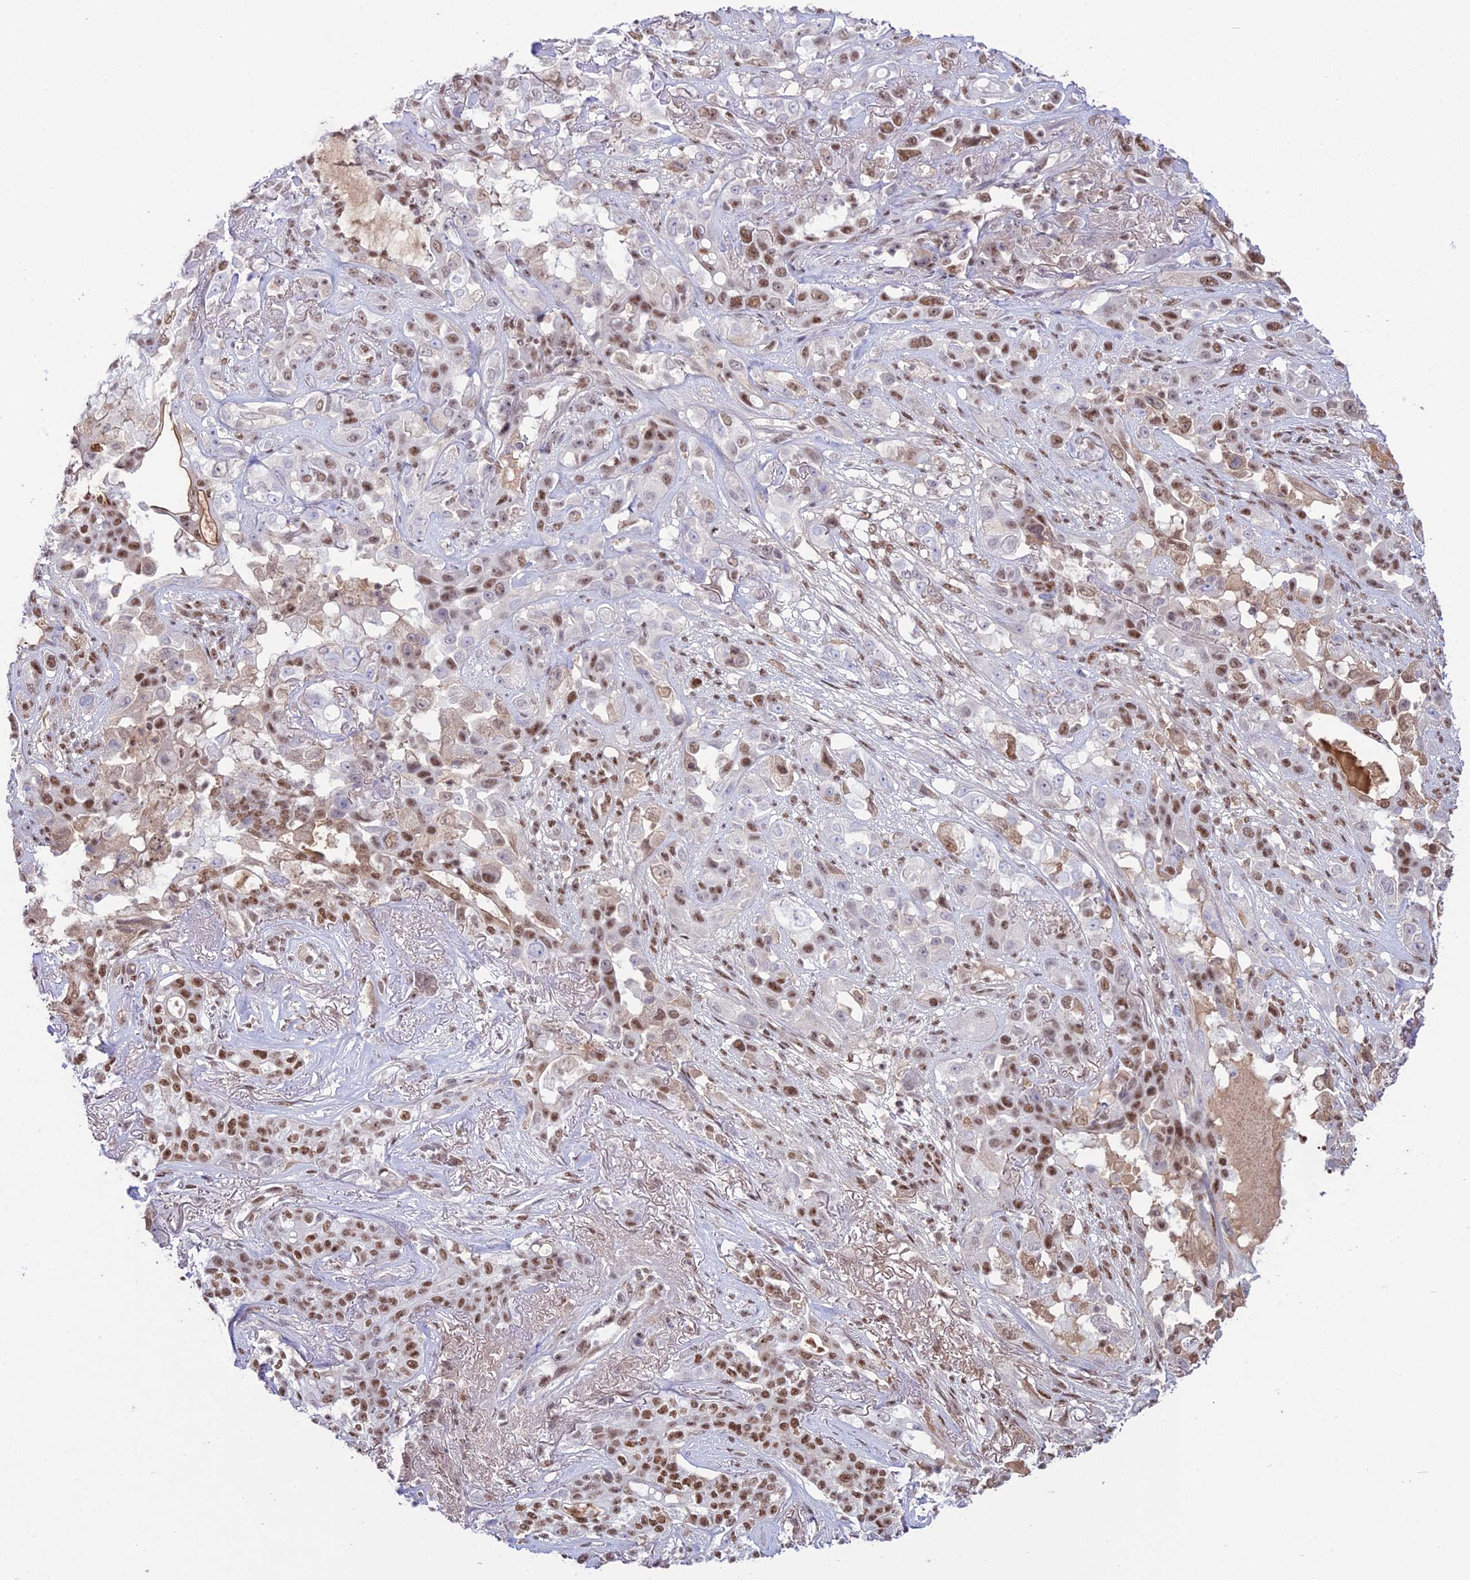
{"staining": {"intensity": "moderate", "quantity": "25%-75%", "location": "nuclear"}, "tissue": "lung cancer", "cell_type": "Tumor cells", "image_type": "cancer", "snomed": [{"axis": "morphology", "description": "Squamous cell carcinoma, NOS"}, {"axis": "topography", "description": "Lung"}], "caption": "Lung squamous cell carcinoma stained for a protein demonstrates moderate nuclear positivity in tumor cells.", "gene": "RBM12", "patient": {"sex": "female", "age": 70}}